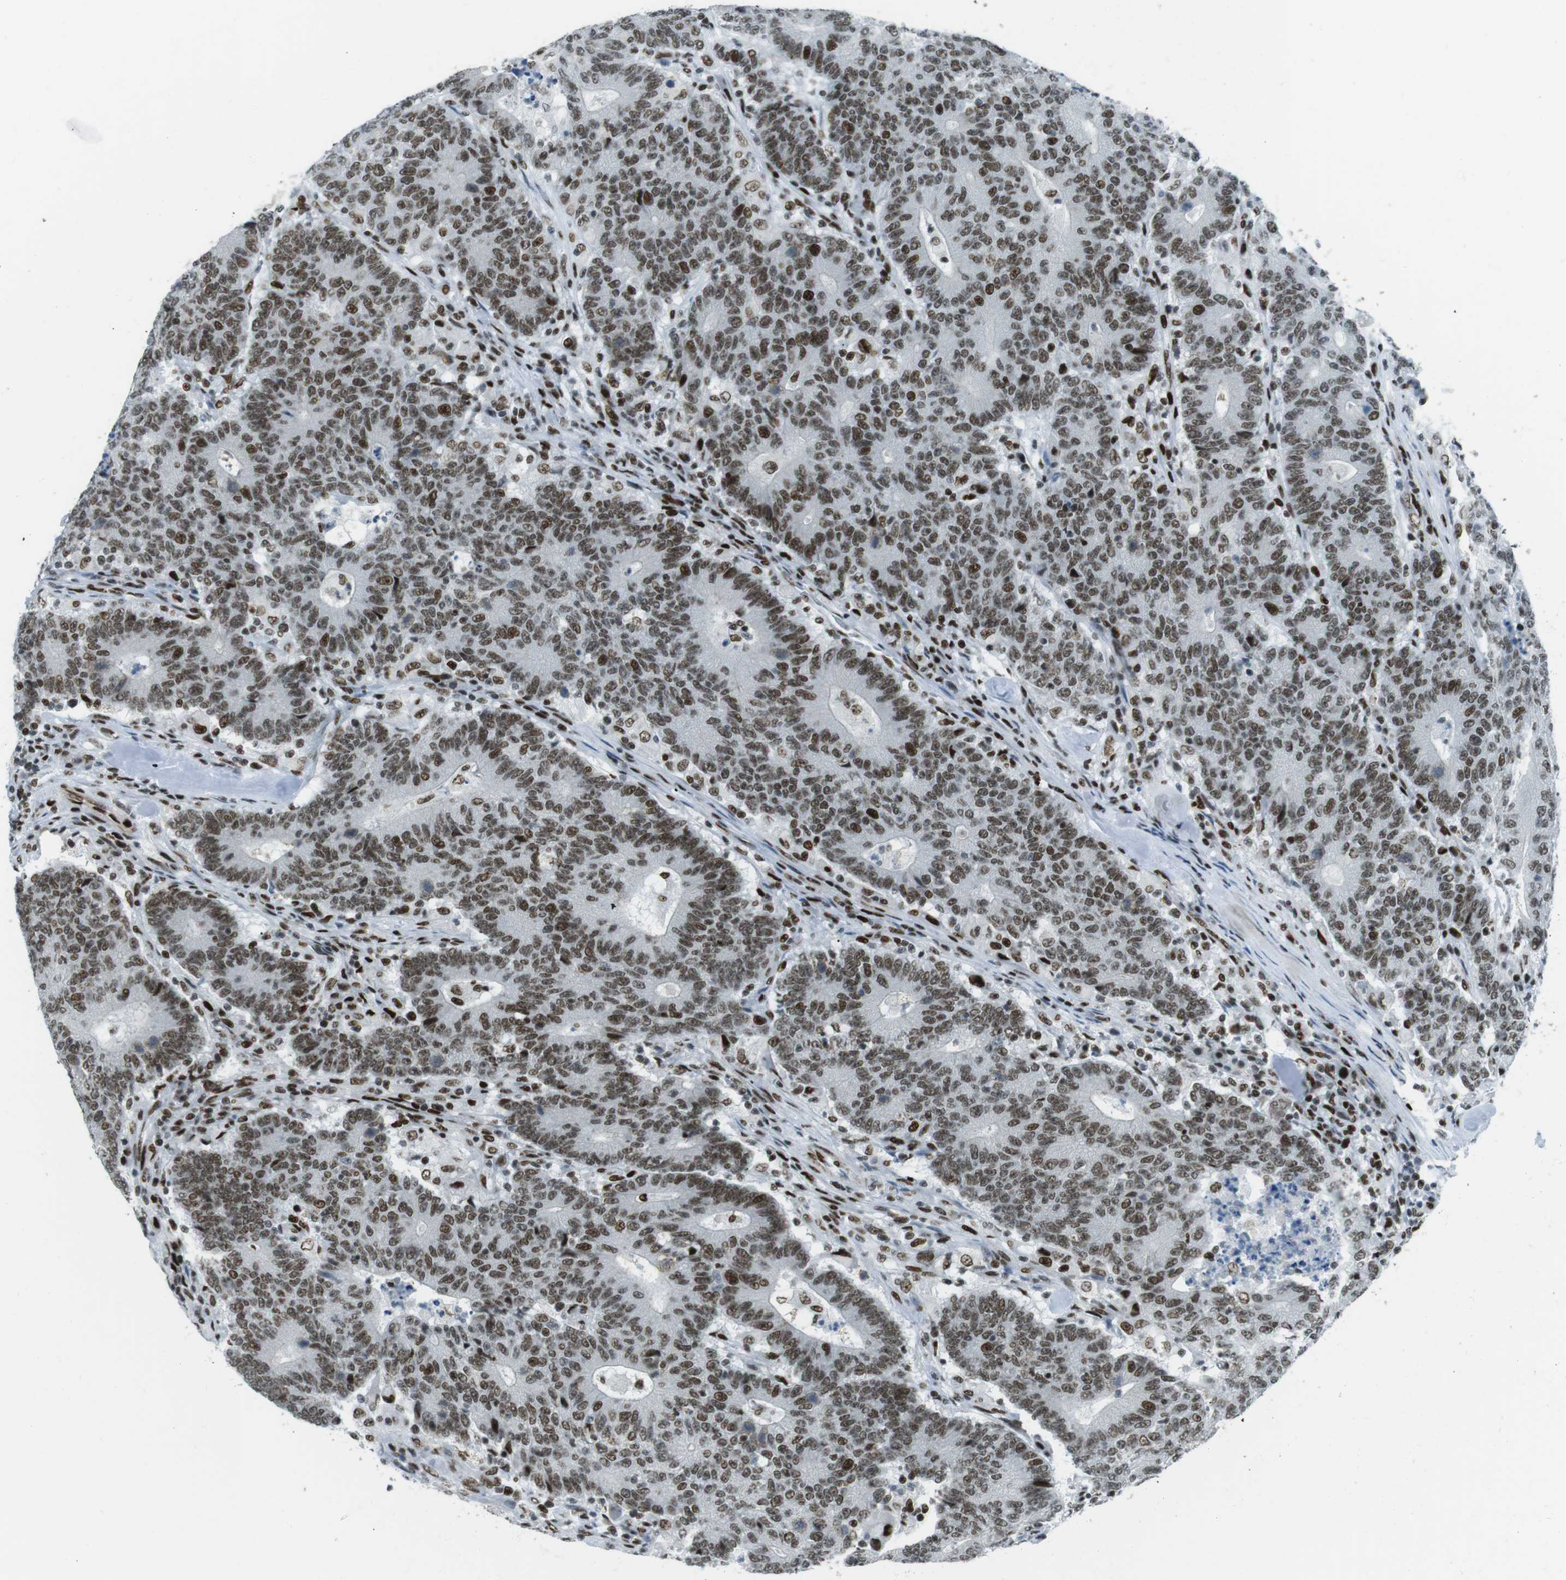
{"staining": {"intensity": "moderate", "quantity": ">75%", "location": "nuclear"}, "tissue": "colorectal cancer", "cell_type": "Tumor cells", "image_type": "cancer", "snomed": [{"axis": "morphology", "description": "Normal tissue, NOS"}, {"axis": "morphology", "description": "Adenocarcinoma, NOS"}, {"axis": "topography", "description": "Colon"}], "caption": "Protein staining displays moderate nuclear staining in approximately >75% of tumor cells in colorectal cancer (adenocarcinoma). The staining is performed using DAB (3,3'-diaminobenzidine) brown chromogen to label protein expression. The nuclei are counter-stained blue using hematoxylin.", "gene": "ARID1A", "patient": {"sex": "female", "age": 75}}